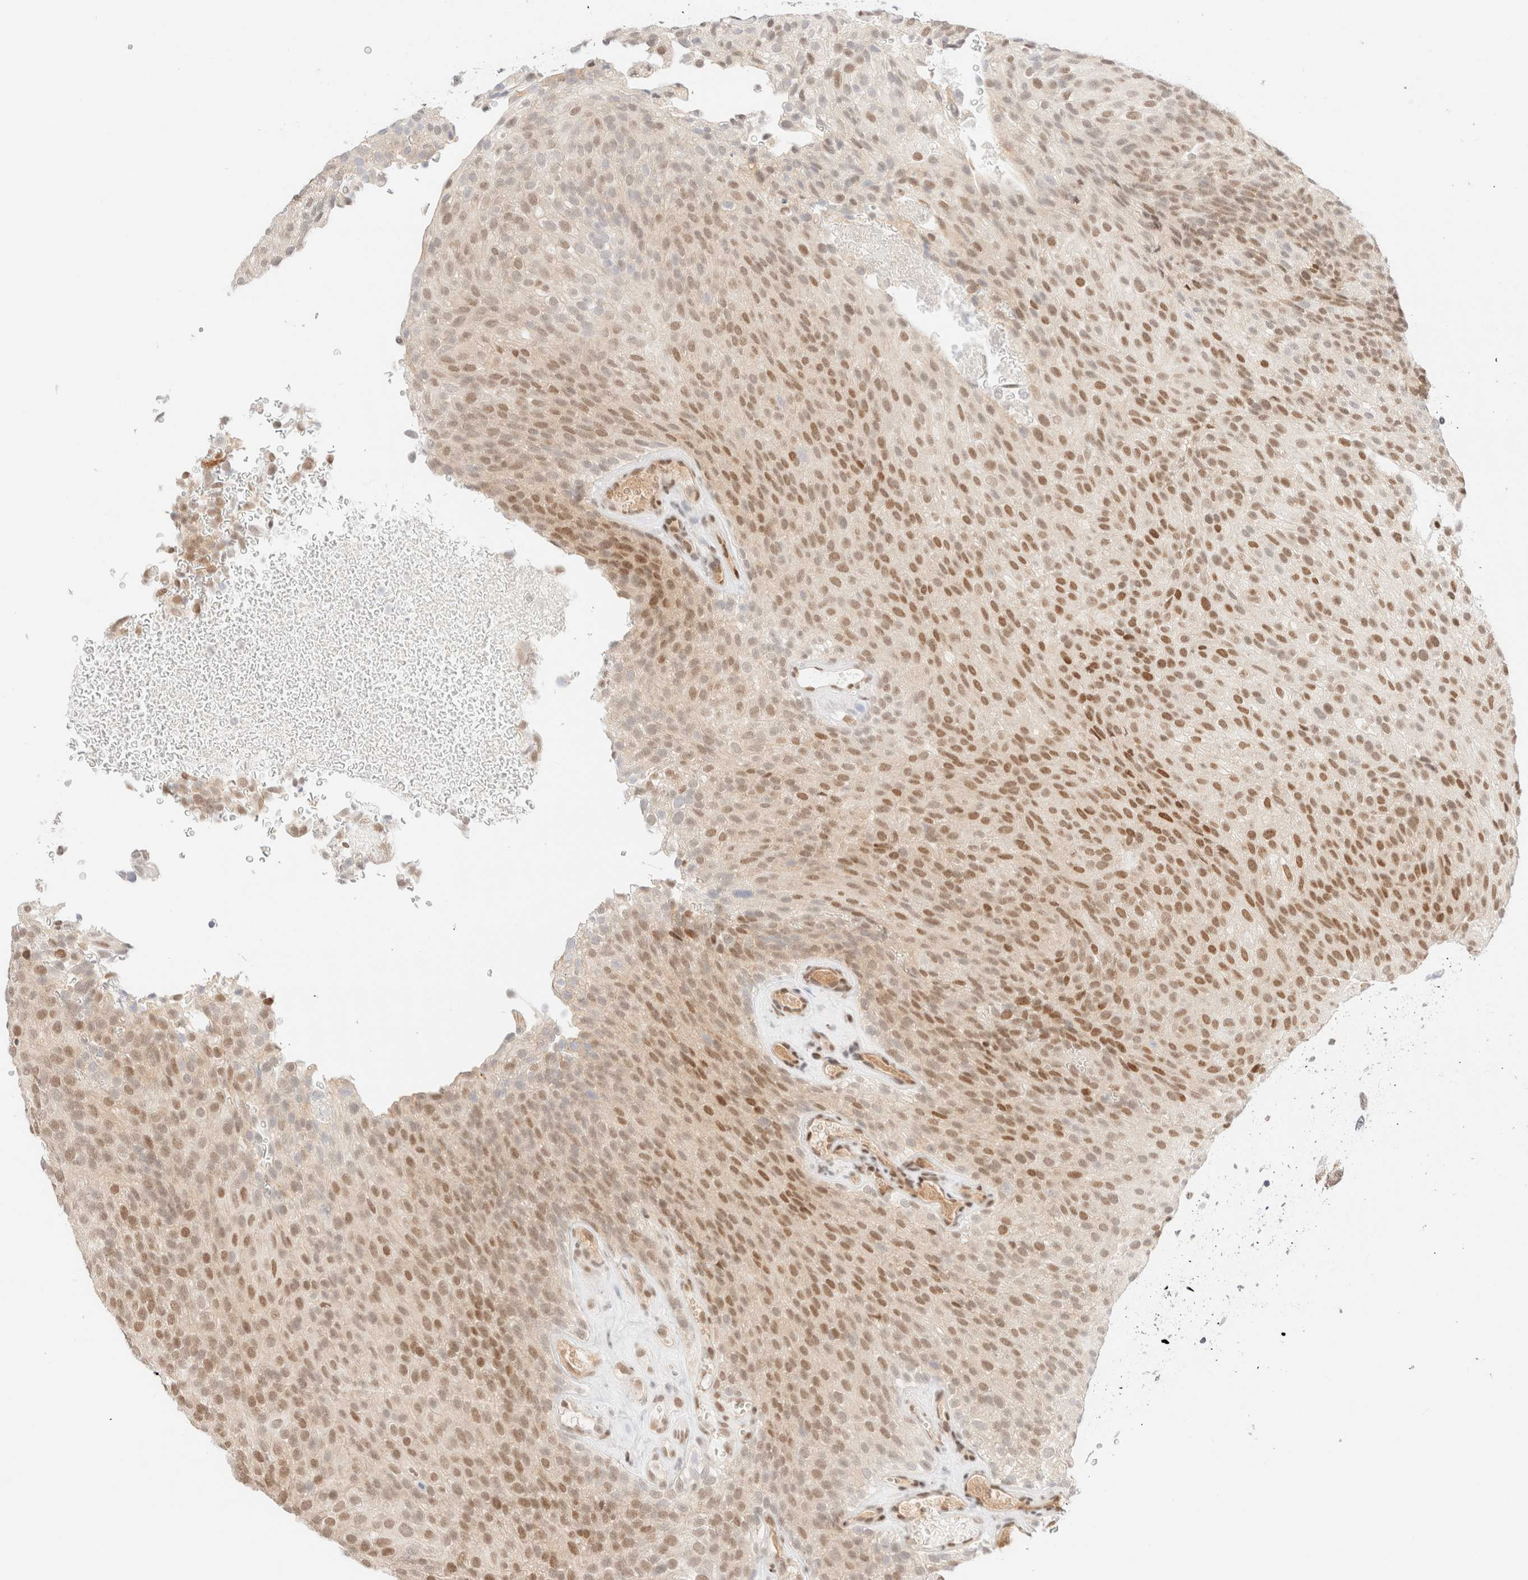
{"staining": {"intensity": "moderate", "quantity": ">75%", "location": "nuclear"}, "tissue": "urothelial cancer", "cell_type": "Tumor cells", "image_type": "cancer", "snomed": [{"axis": "morphology", "description": "Urothelial carcinoma, Low grade"}, {"axis": "topography", "description": "Urinary bladder"}], "caption": "Protein expression by IHC exhibits moderate nuclear staining in approximately >75% of tumor cells in low-grade urothelial carcinoma. (Stains: DAB in brown, nuclei in blue, Microscopy: brightfield microscopy at high magnification).", "gene": "CIC", "patient": {"sex": "male", "age": 78}}